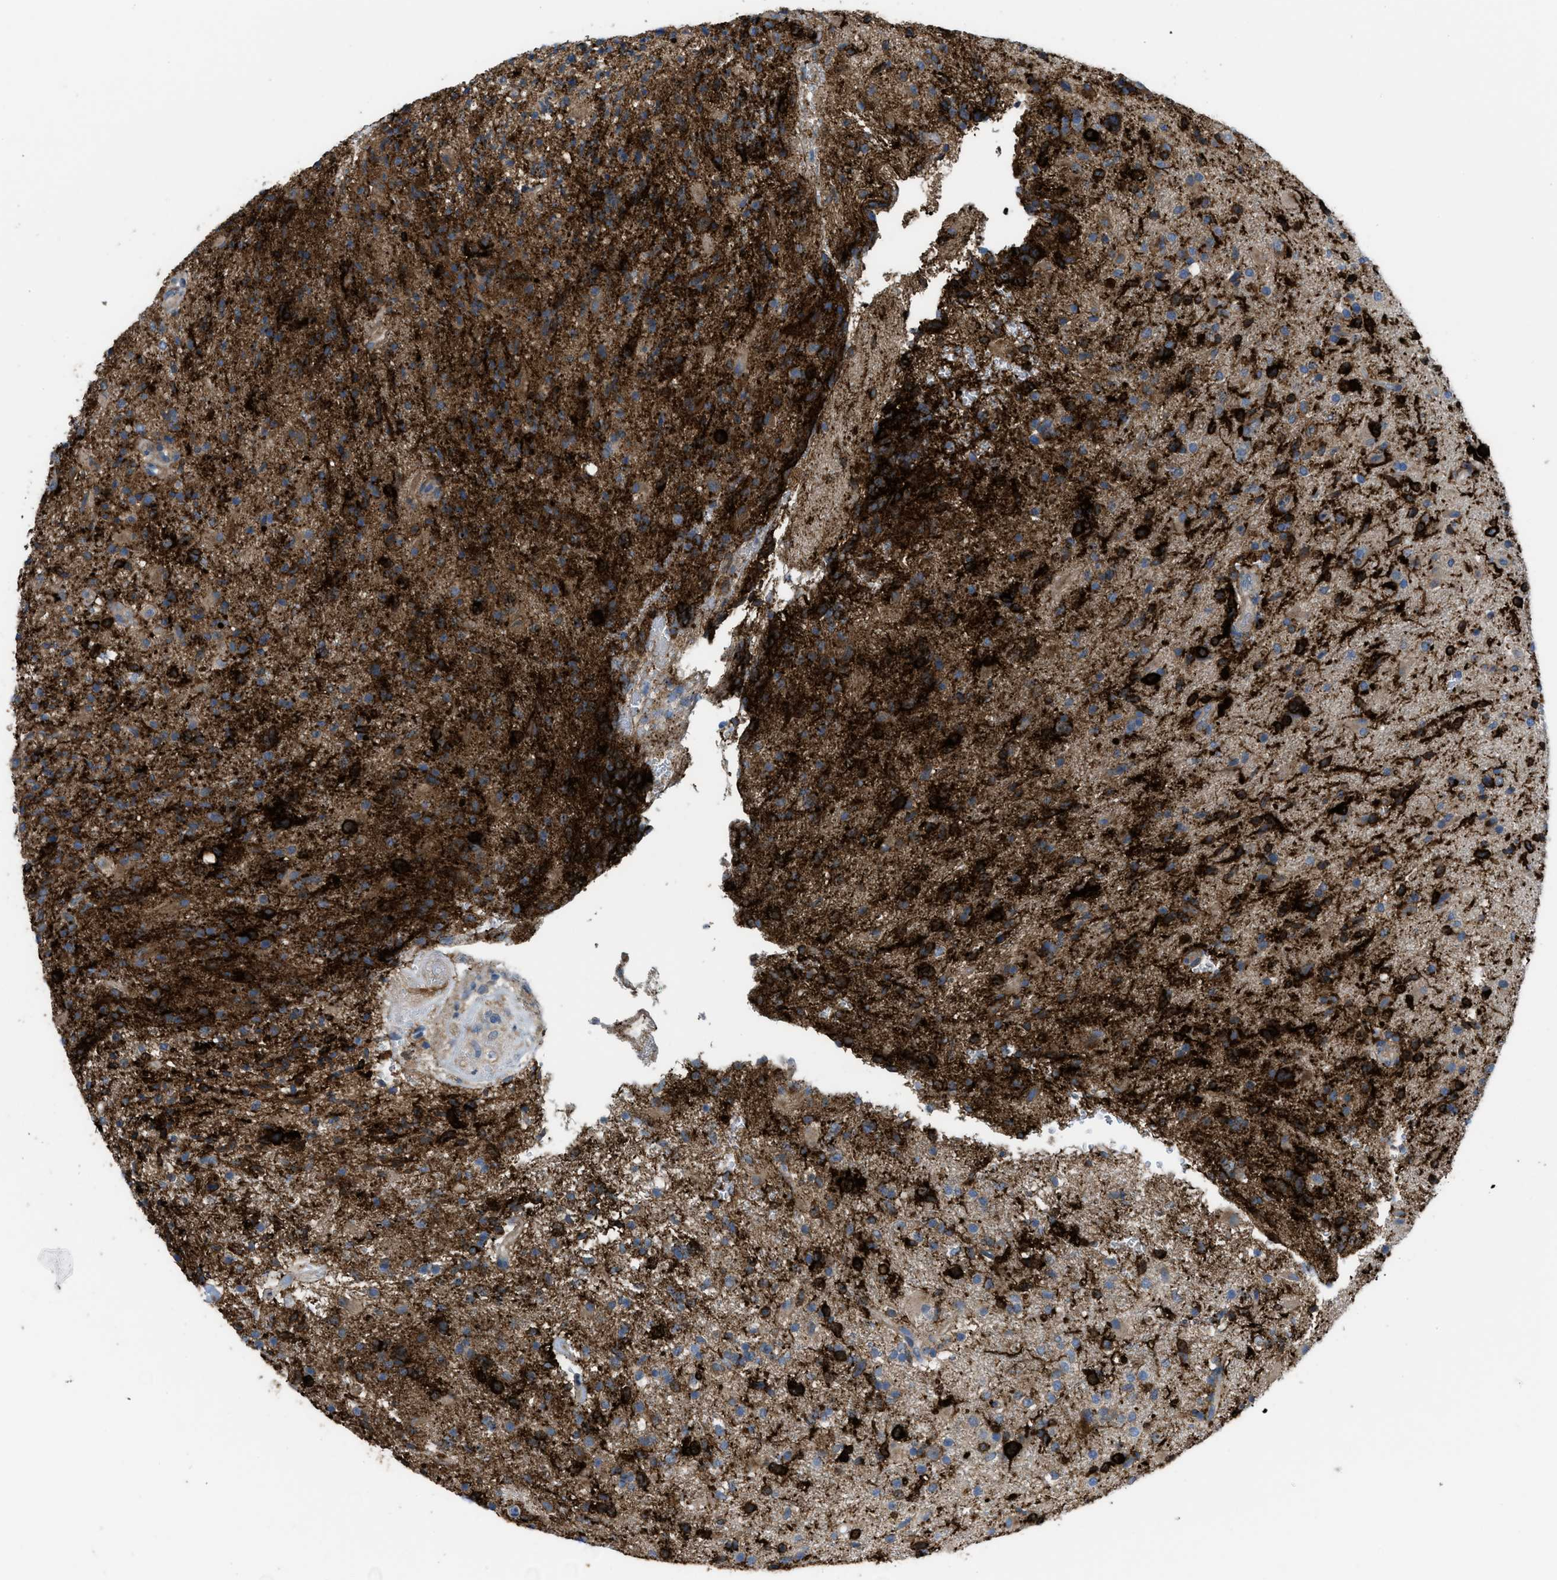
{"staining": {"intensity": "strong", "quantity": ">75%", "location": "cytoplasmic/membranous"}, "tissue": "glioma", "cell_type": "Tumor cells", "image_type": "cancer", "snomed": [{"axis": "morphology", "description": "Glioma, malignant, High grade"}, {"axis": "topography", "description": "Brain"}], "caption": "Strong cytoplasmic/membranous positivity for a protein is present in about >75% of tumor cells of malignant high-grade glioma using IHC.", "gene": "EGFR", "patient": {"sex": "male", "age": 72}}